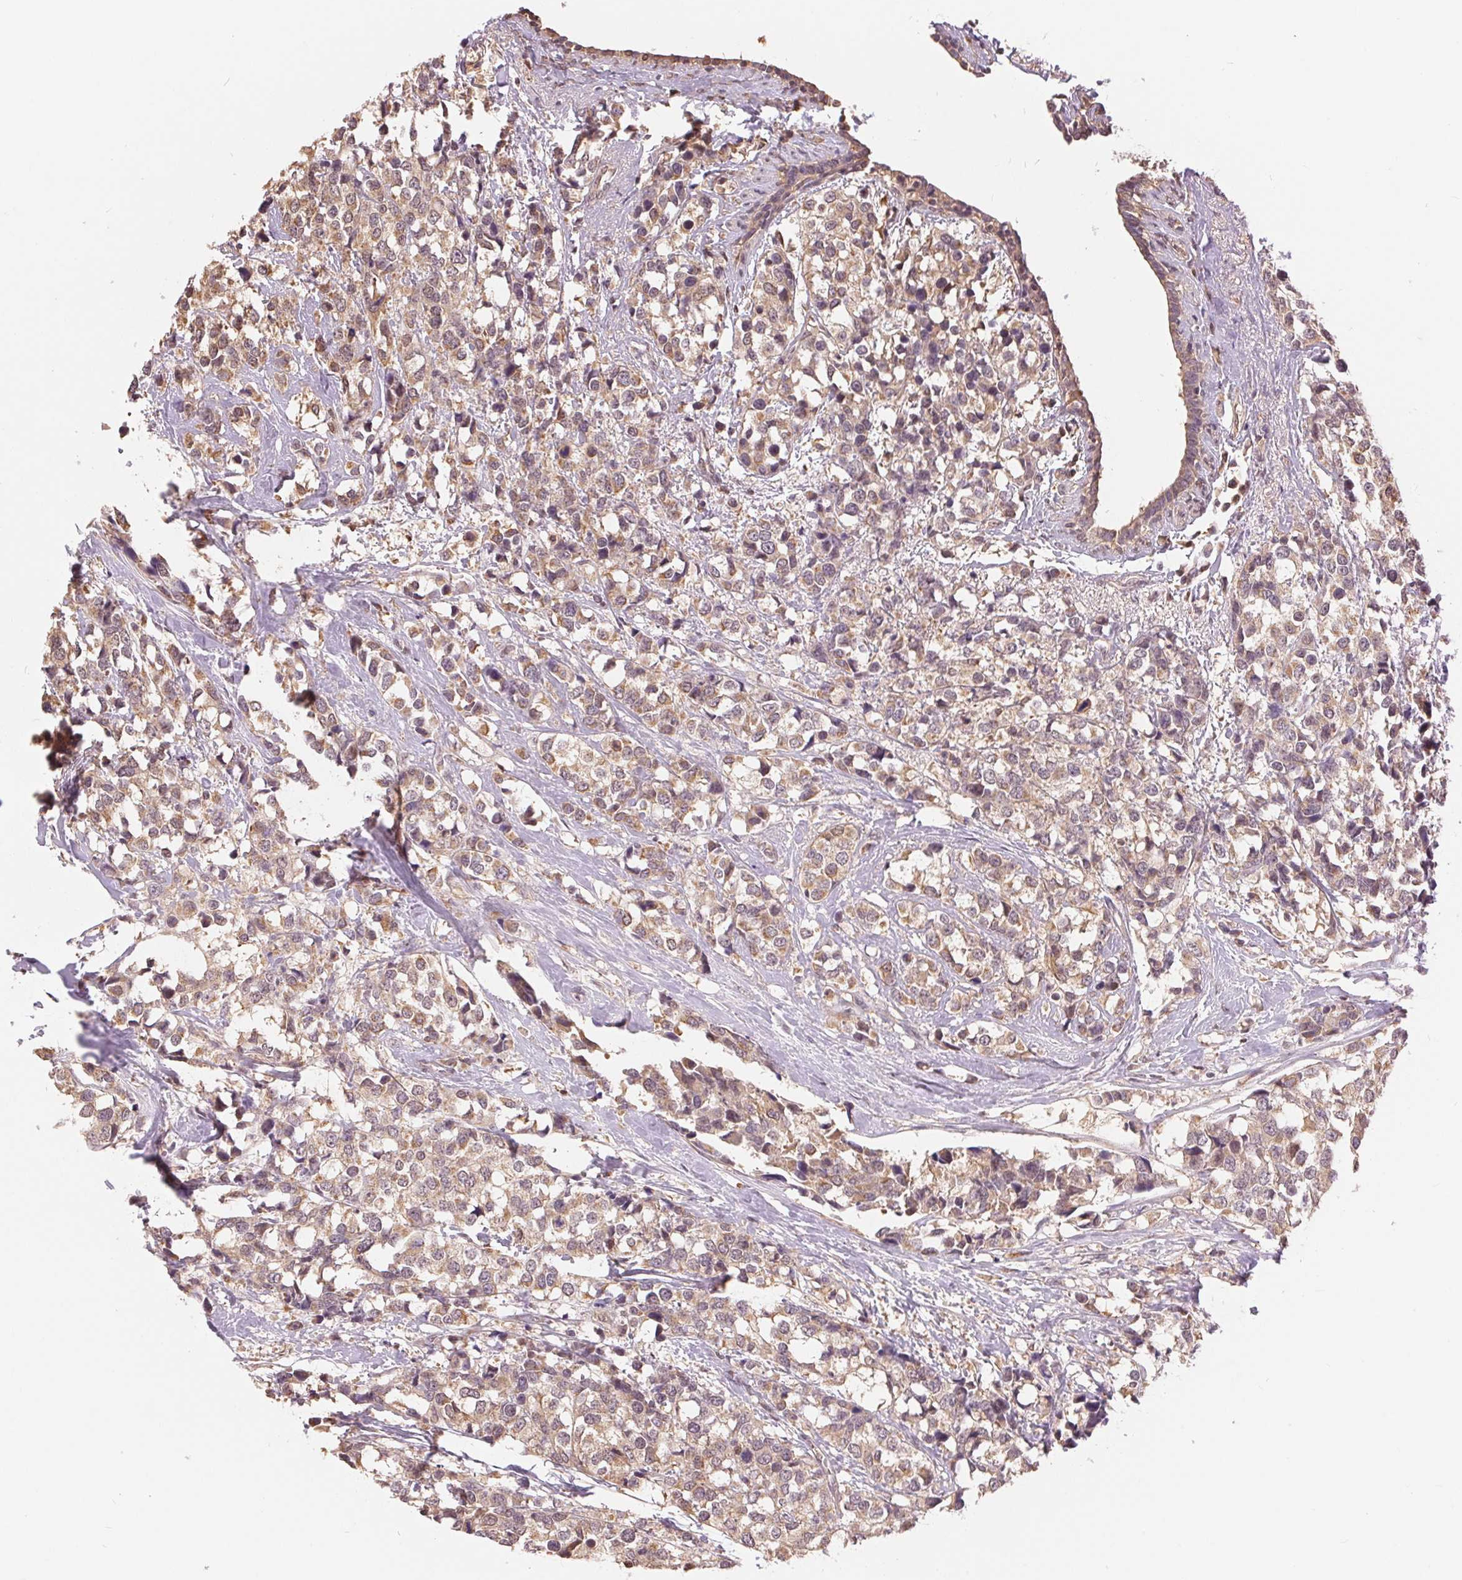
{"staining": {"intensity": "moderate", "quantity": ">75%", "location": "cytoplasmic/membranous"}, "tissue": "breast cancer", "cell_type": "Tumor cells", "image_type": "cancer", "snomed": [{"axis": "morphology", "description": "Lobular carcinoma"}, {"axis": "topography", "description": "Breast"}], "caption": "Human breast cancer (lobular carcinoma) stained for a protein (brown) demonstrates moderate cytoplasmic/membranous positive staining in about >75% of tumor cells.", "gene": "TMEM273", "patient": {"sex": "female", "age": 59}}